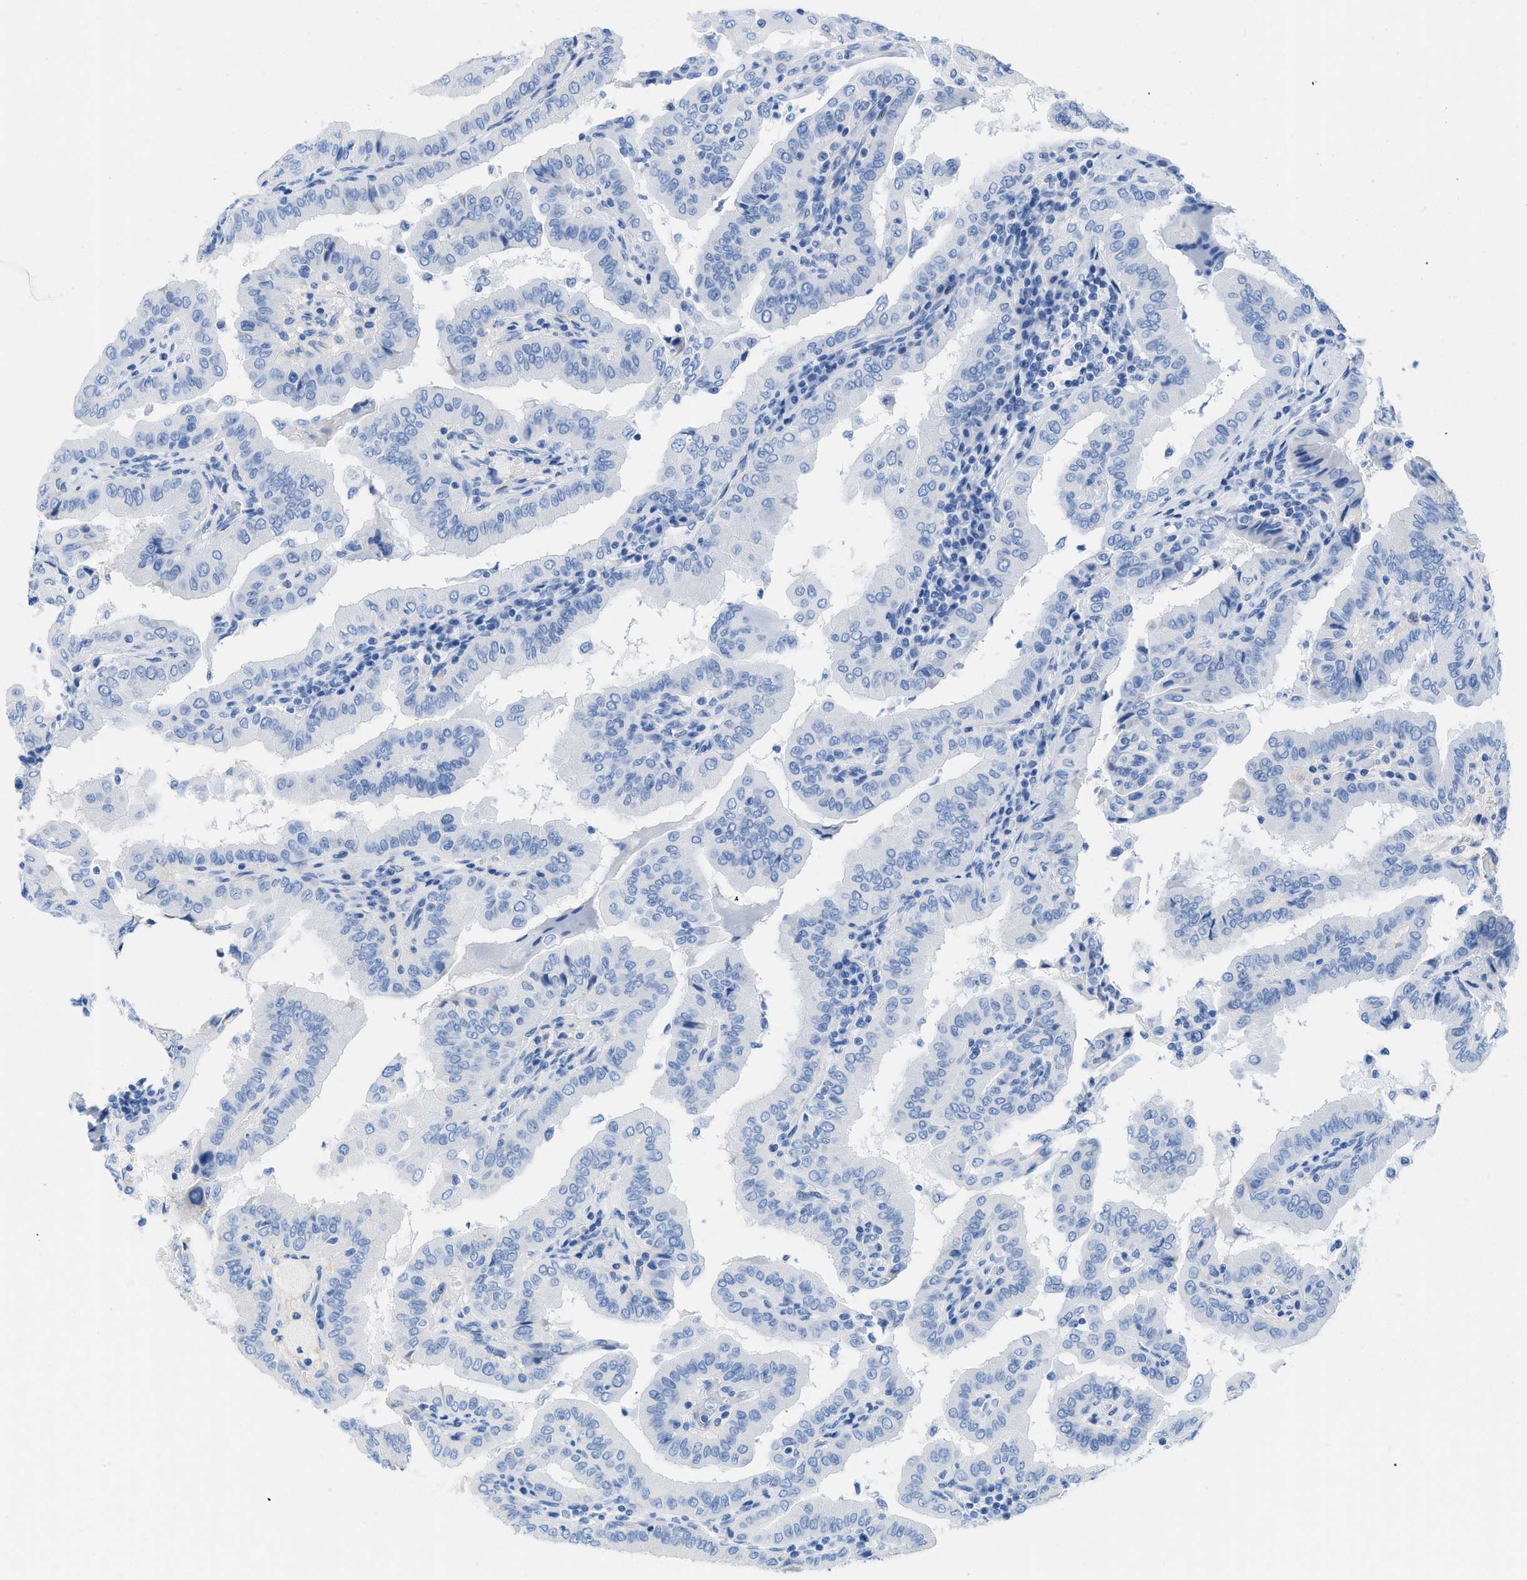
{"staining": {"intensity": "negative", "quantity": "none", "location": "none"}, "tissue": "thyroid cancer", "cell_type": "Tumor cells", "image_type": "cancer", "snomed": [{"axis": "morphology", "description": "Papillary adenocarcinoma, NOS"}, {"axis": "topography", "description": "Thyroid gland"}], "caption": "Tumor cells show no significant protein expression in thyroid cancer (papillary adenocarcinoma).", "gene": "COL3A1", "patient": {"sex": "male", "age": 33}}